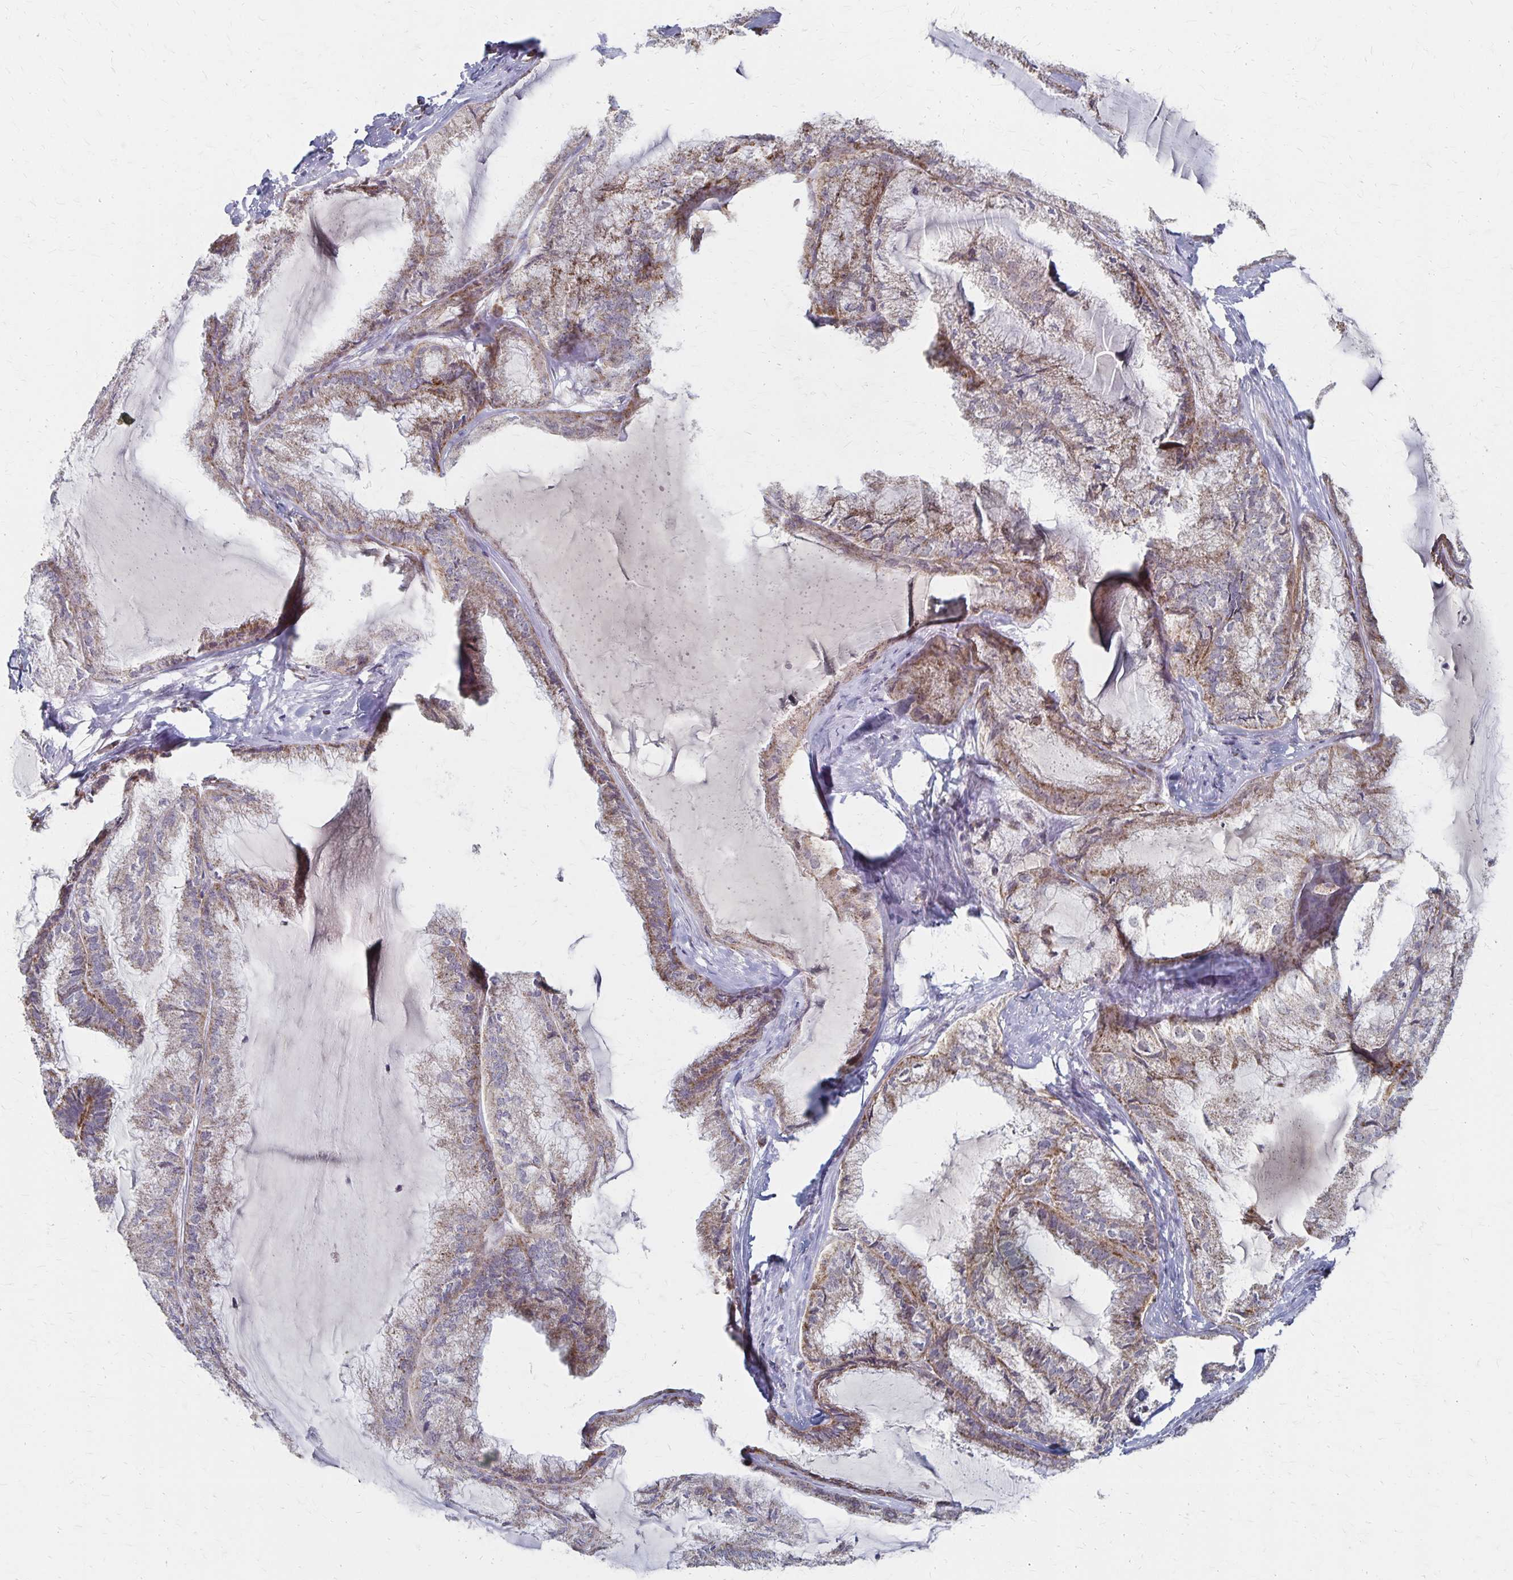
{"staining": {"intensity": "moderate", "quantity": "25%-75%", "location": "cytoplasmic/membranous"}, "tissue": "endometrial cancer", "cell_type": "Tumor cells", "image_type": "cancer", "snomed": [{"axis": "morphology", "description": "Carcinoma, NOS"}, {"axis": "topography", "description": "Endometrium"}], "caption": "Endometrial cancer (carcinoma) was stained to show a protein in brown. There is medium levels of moderate cytoplasmic/membranous staining in about 25%-75% of tumor cells.", "gene": "DYRK4", "patient": {"sex": "female", "age": 62}}